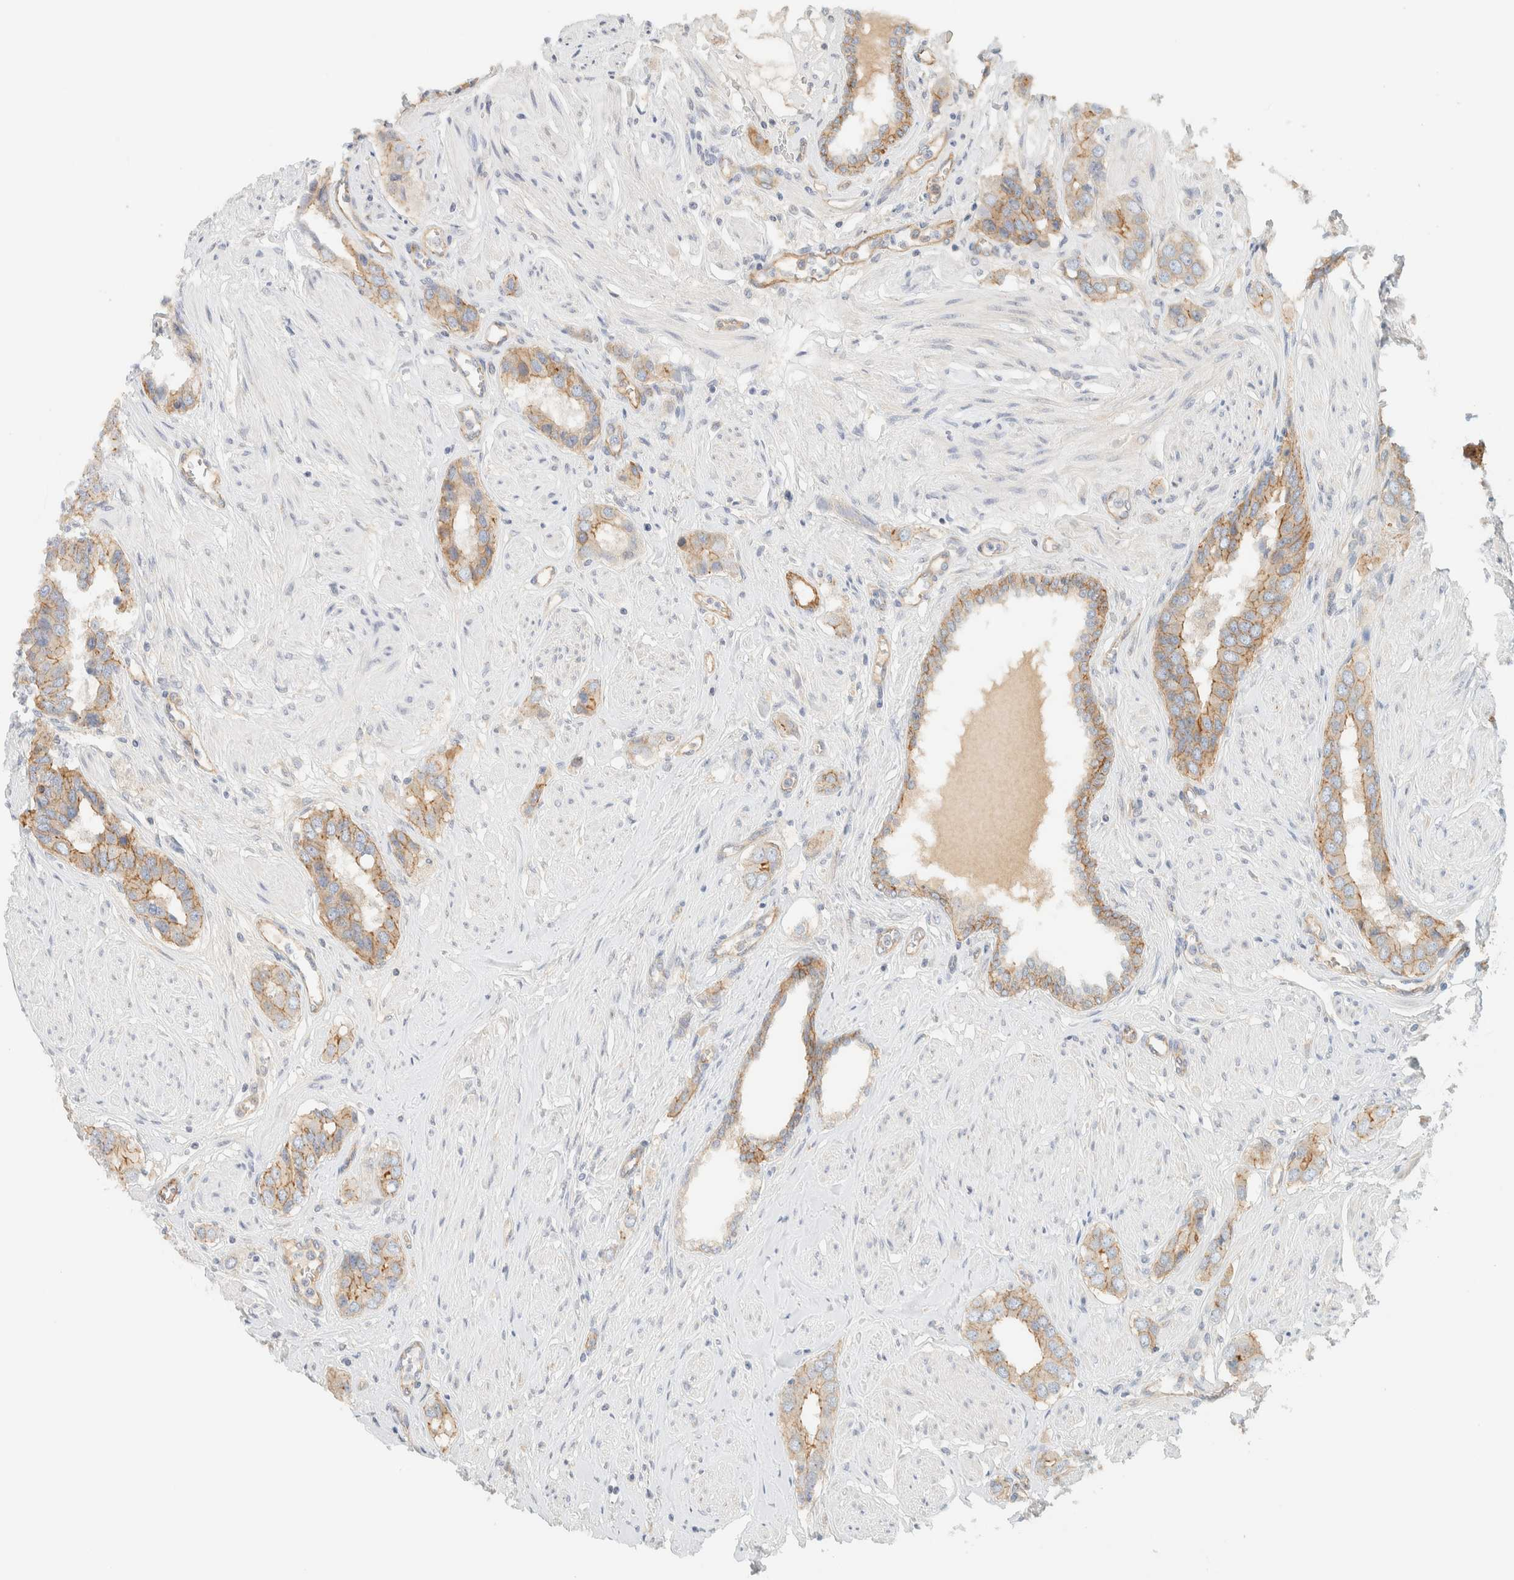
{"staining": {"intensity": "moderate", "quantity": ">75%", "location": "cytoplasmic/membranous"}, "tissue": "prostate cancer", "cell_type": "Tumor cells", "image_type": "cancer", "snomed": [{"axis": "morphology", "description": "Adenocarcinoma, High grade"}, {"axis": "topography", "description": "Prostate"}], "caption": "There is medium levels of moderate cytoplasmic/membranous staining in tumor cells of prostate cancer, as demonstrated by immunohistochemical staining (brown color).", "gene": "LIMA1", "patient": {"sex": "male", "age": 52}}